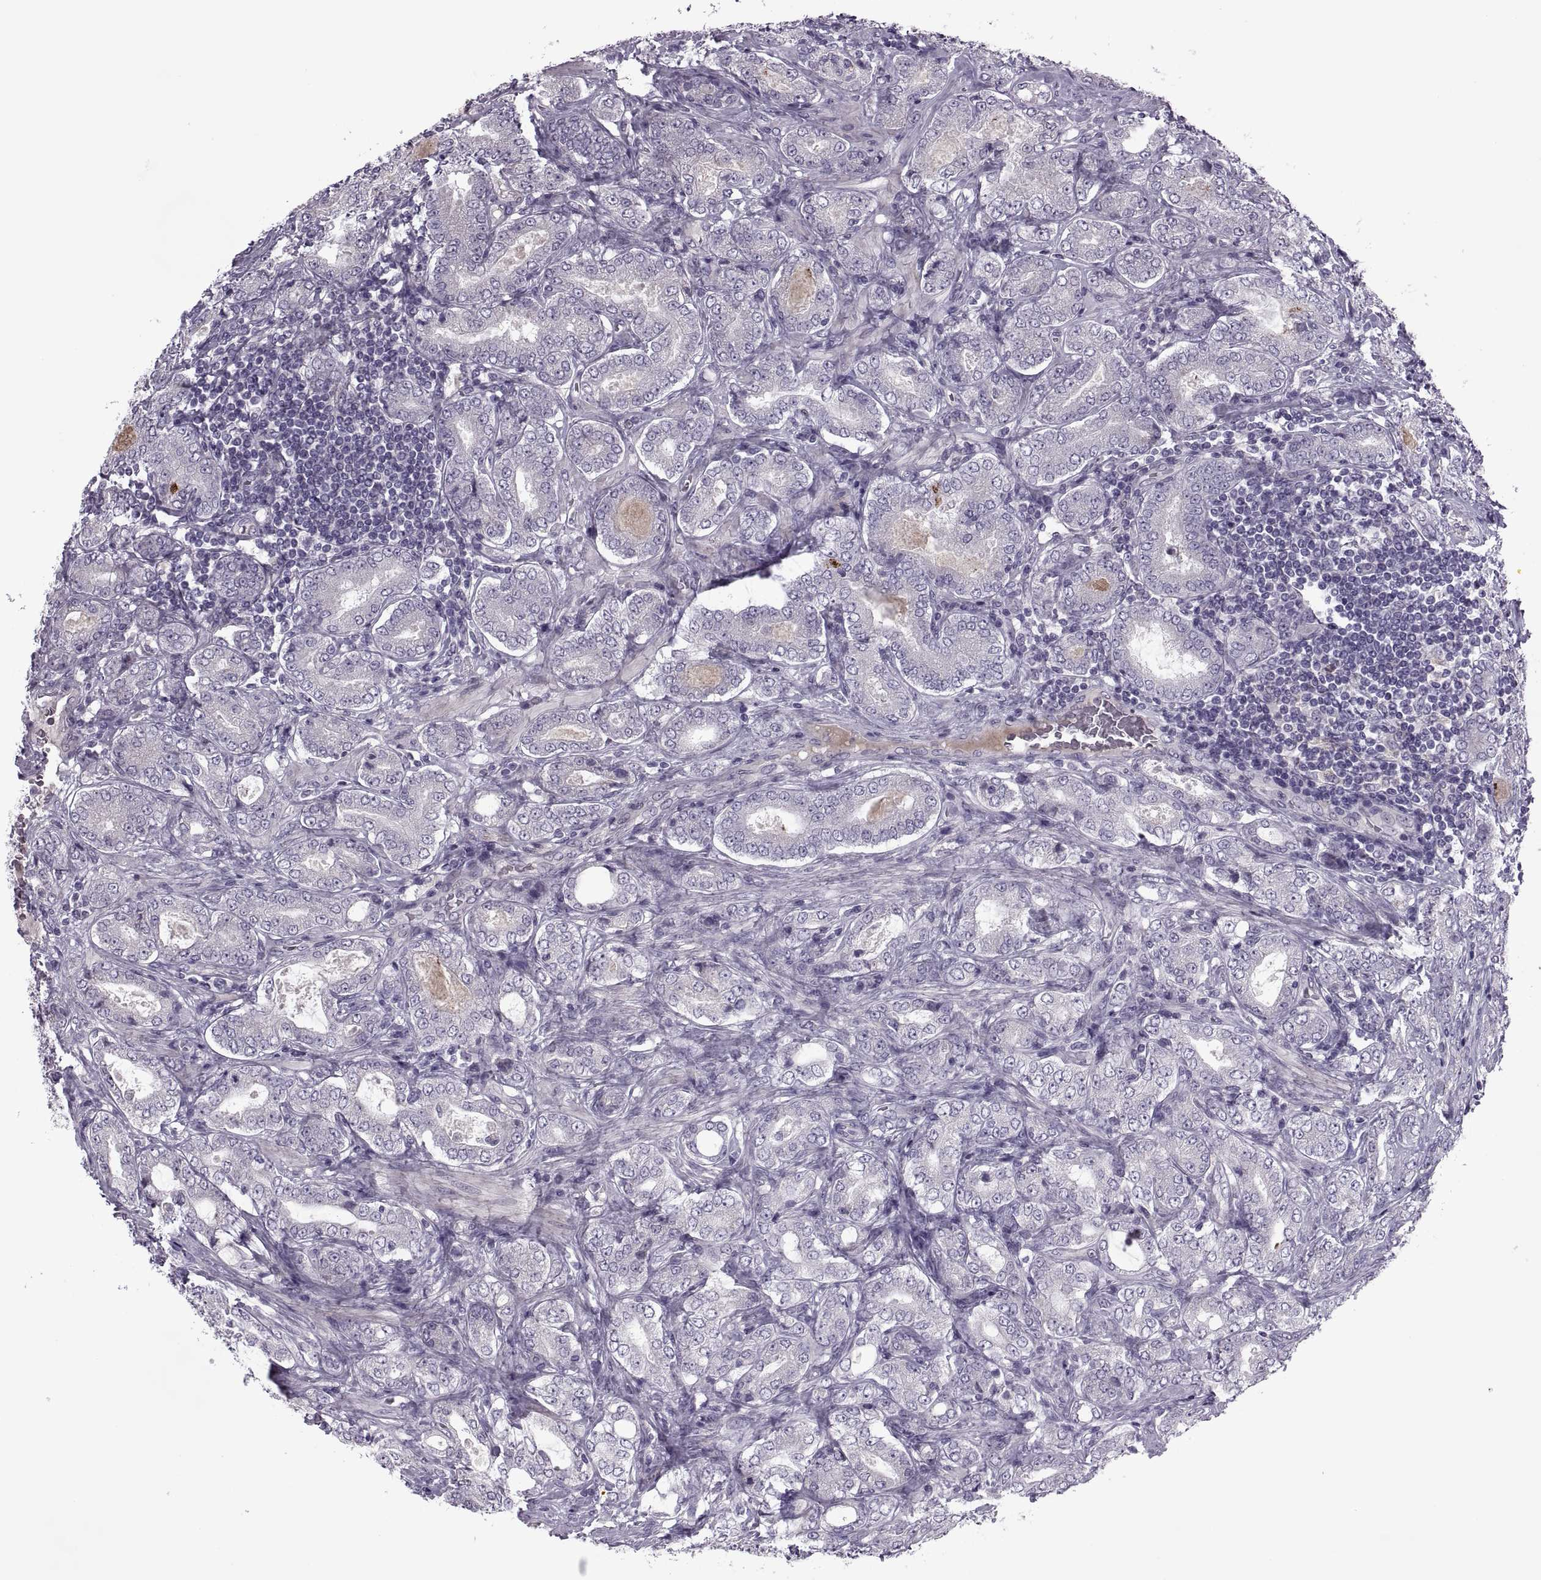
{"staining": {"intensity": "negative", "quantity": "none", "location": "none"}, "tissue": "prostate cancer", "cell_type": "Tumor cells", "image_type": "cancer", "snomed": [{"axis": "morphology", "description": "Adenocarcinoma, NOS"}, {"axis": "topography", "description": "Prostate"}], "caption": "The immunohistochemistry (IHC) image has no significant expression in tumor cells of prostate cancer (adenocarcinoma) tissue.", "gene": "ODF3", "patient": {"sex": "male", "age": 64}}